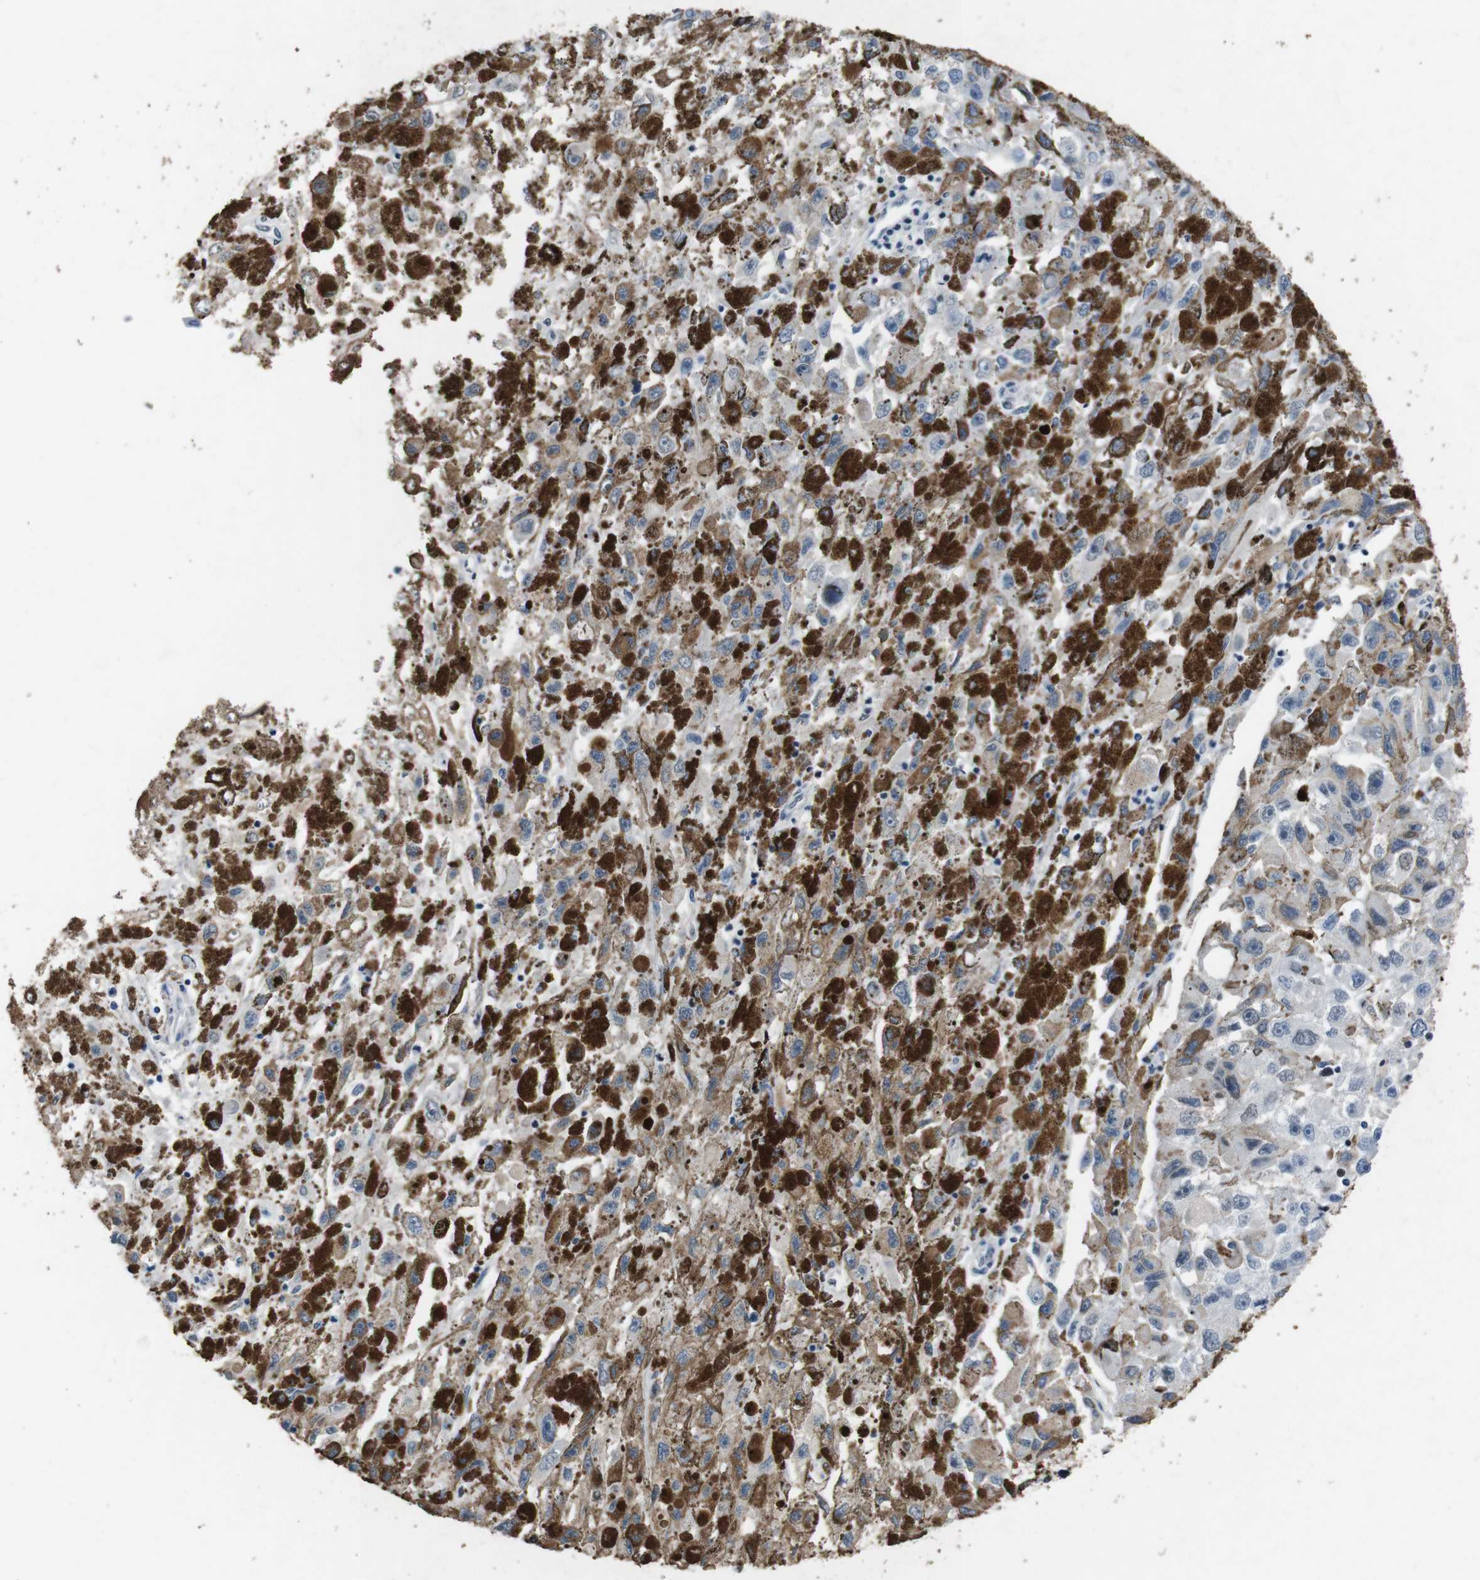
{"staining": {"intensity": "negative", "quantity": "none", "location": "none"}, "tissue": "melanoma", "cell_type": "Tumor cells", "image_type": "cancer", "snomed": [{"axis": "morphology", "description": "Malignant melanoma, NOS"}, {"axis": "topography", "description": "Skin"}], "caption": "Photomicrograph shows no significant protein positivity in tumor cells of malignant melanoma.", "gene": "PIP4P2", "patient": {"sex": "female", "age": 104}}